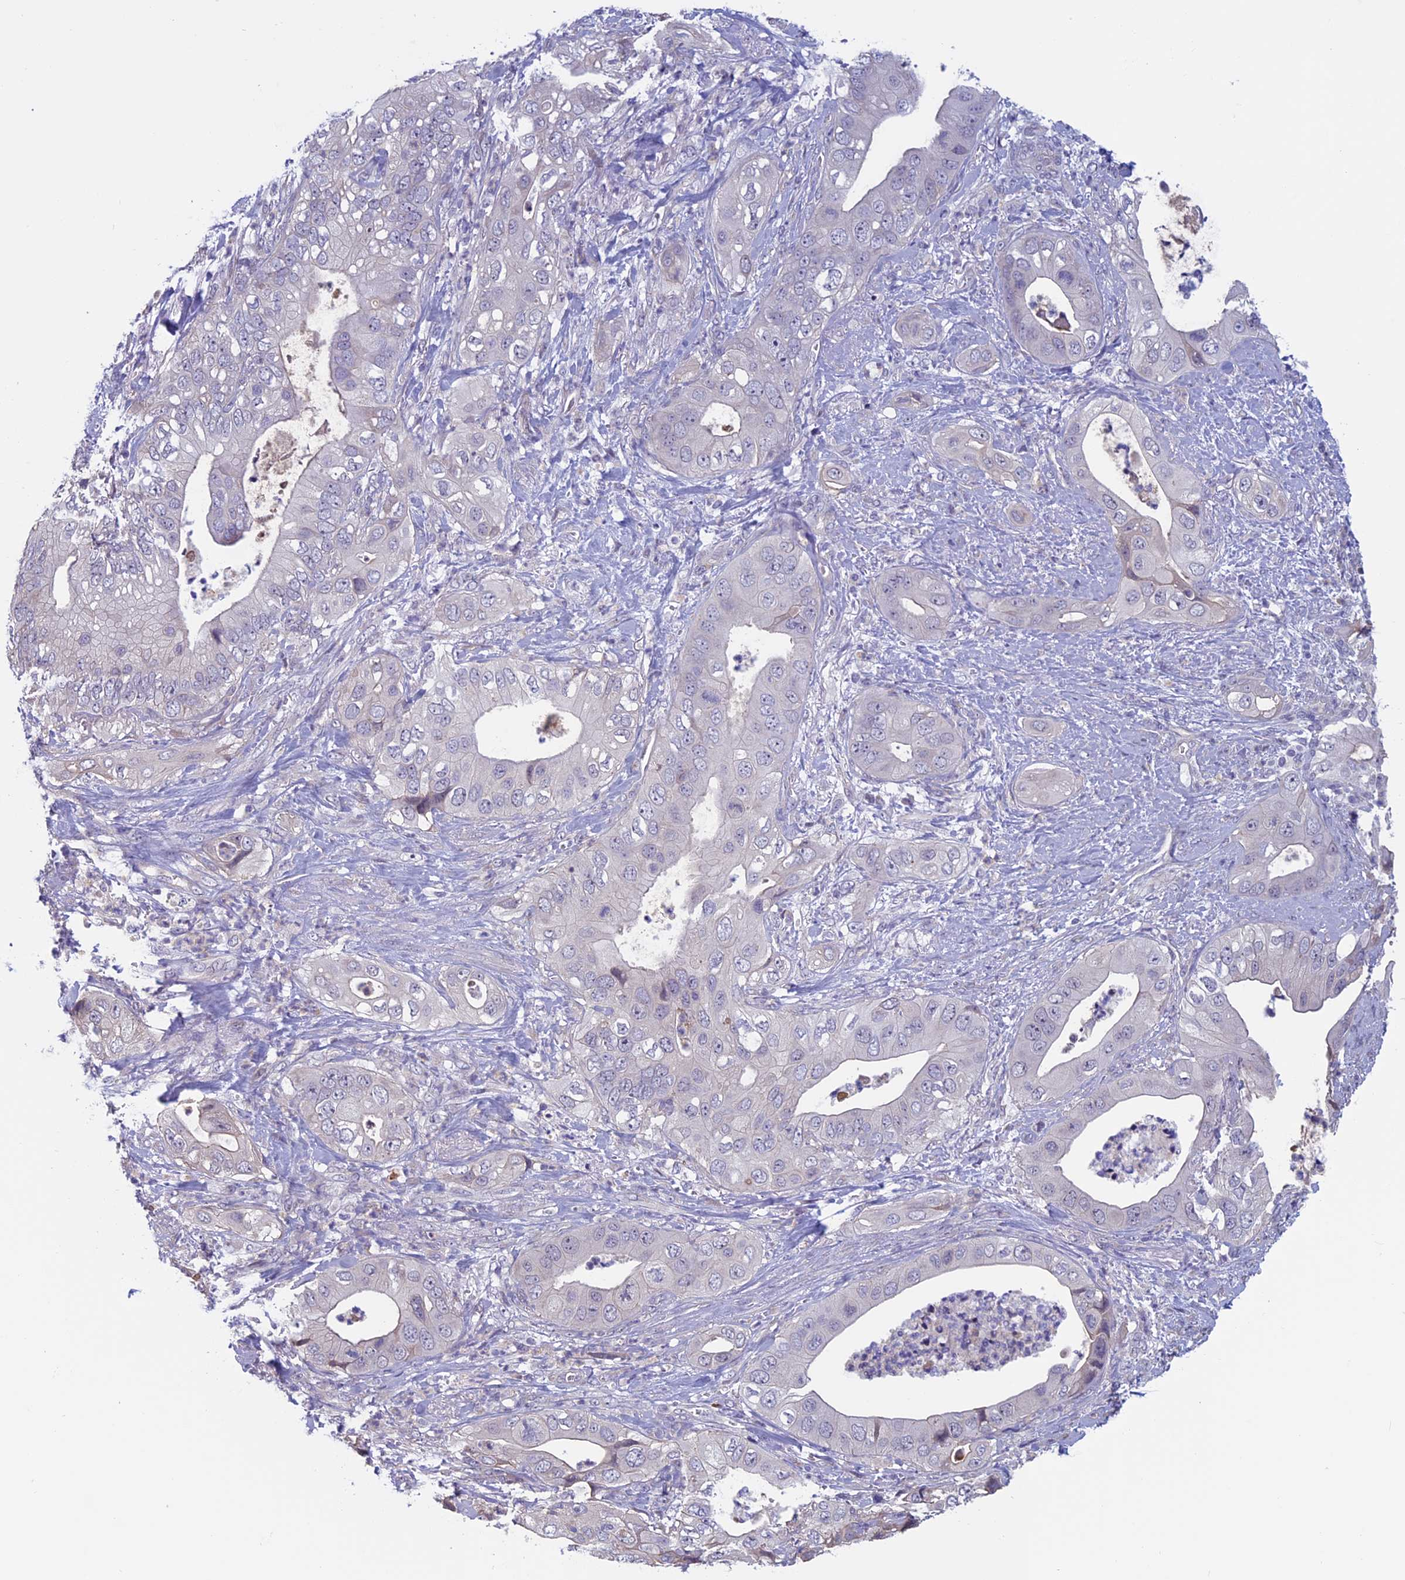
{"staining": {"intensity": "negative", "quantity": "none", "location": "none"}, "tissue": "pancreatic cancer", "cell_type": "Tumor cells", "image_type": "cancer", "snomed": [{"axis": "morphology", "description": "Adenocarcinoma, NOS"}, {"axis": "topography", "description": "Pancreas"}], "caption": "Pancreatic adenocarcinoma was stained to show a protein in brown. There is no significant expression in tumor cells. (Stains: DAB (3,3'-diaminobenzidine) immunohistochemistry (IHC) with hematoxylin counter stain, Microscopy: brightfield microscopy at high magnification).", "gene": "SLC1A6", "patient": {"sex": "female", "age": 78}}